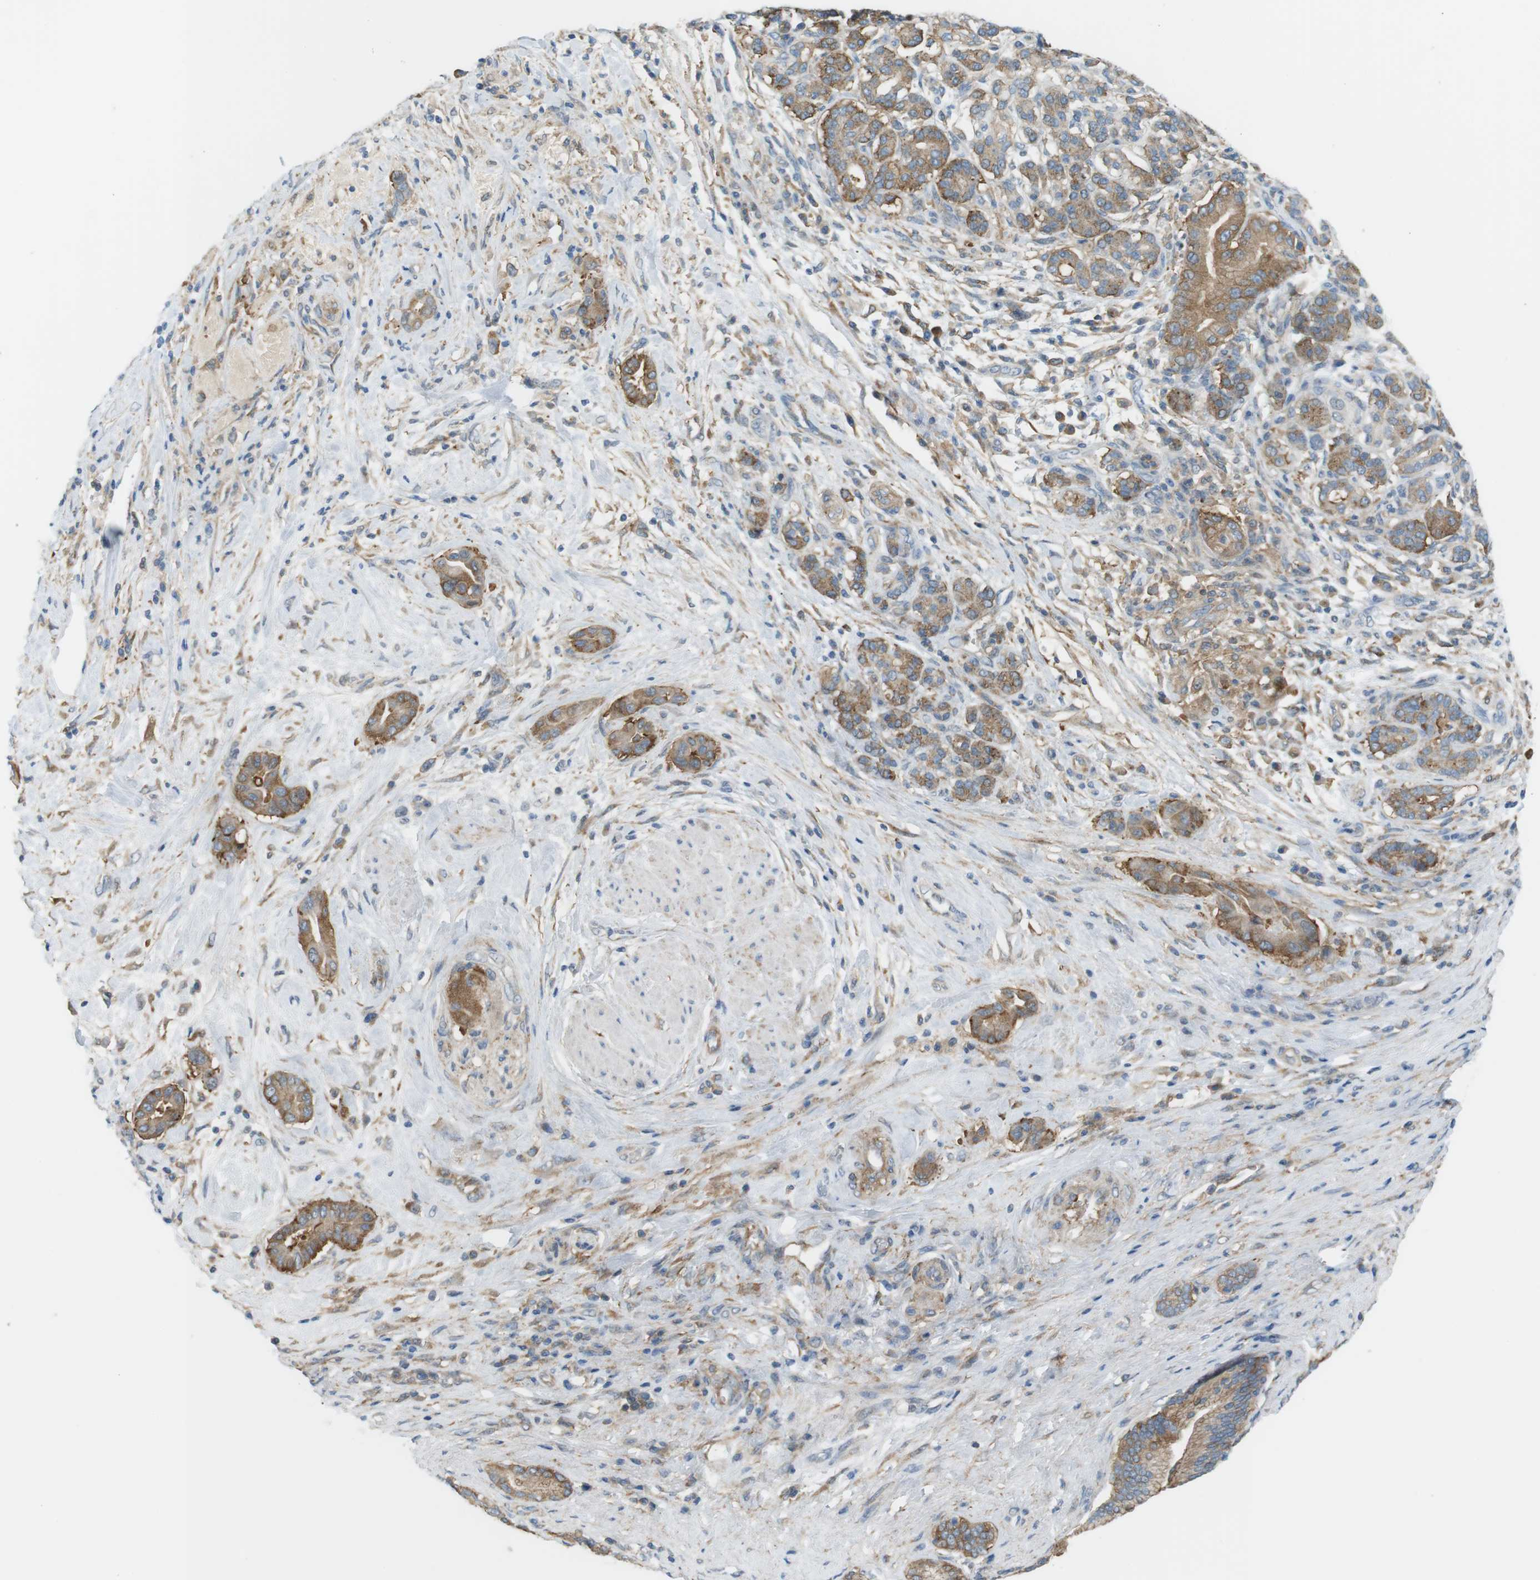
{"staining": {"intensity": "moderate", "quantity": ">75%", "location": "cytoplasmic/membranous"}, "tissue": "pancreatic cancer", "cell_type": "Tumor cells", "image_type": "cancer", "snomed": [{"axis": "morphology", "description": "Normal tissue, NOS"}, {"axis": "morphology", "description": "Adenocarcinoma, NOS"}, {"axis": "topography", "description": "Pancreas"}], "caption": "The histopathology image reveals a brown stain indicating the presence of a protein in the cytoplasmic/membranous of tumor cells in pancreatic cancer.", "gene": "PEPD", "patient": {"sex": "male", "age": 63}}